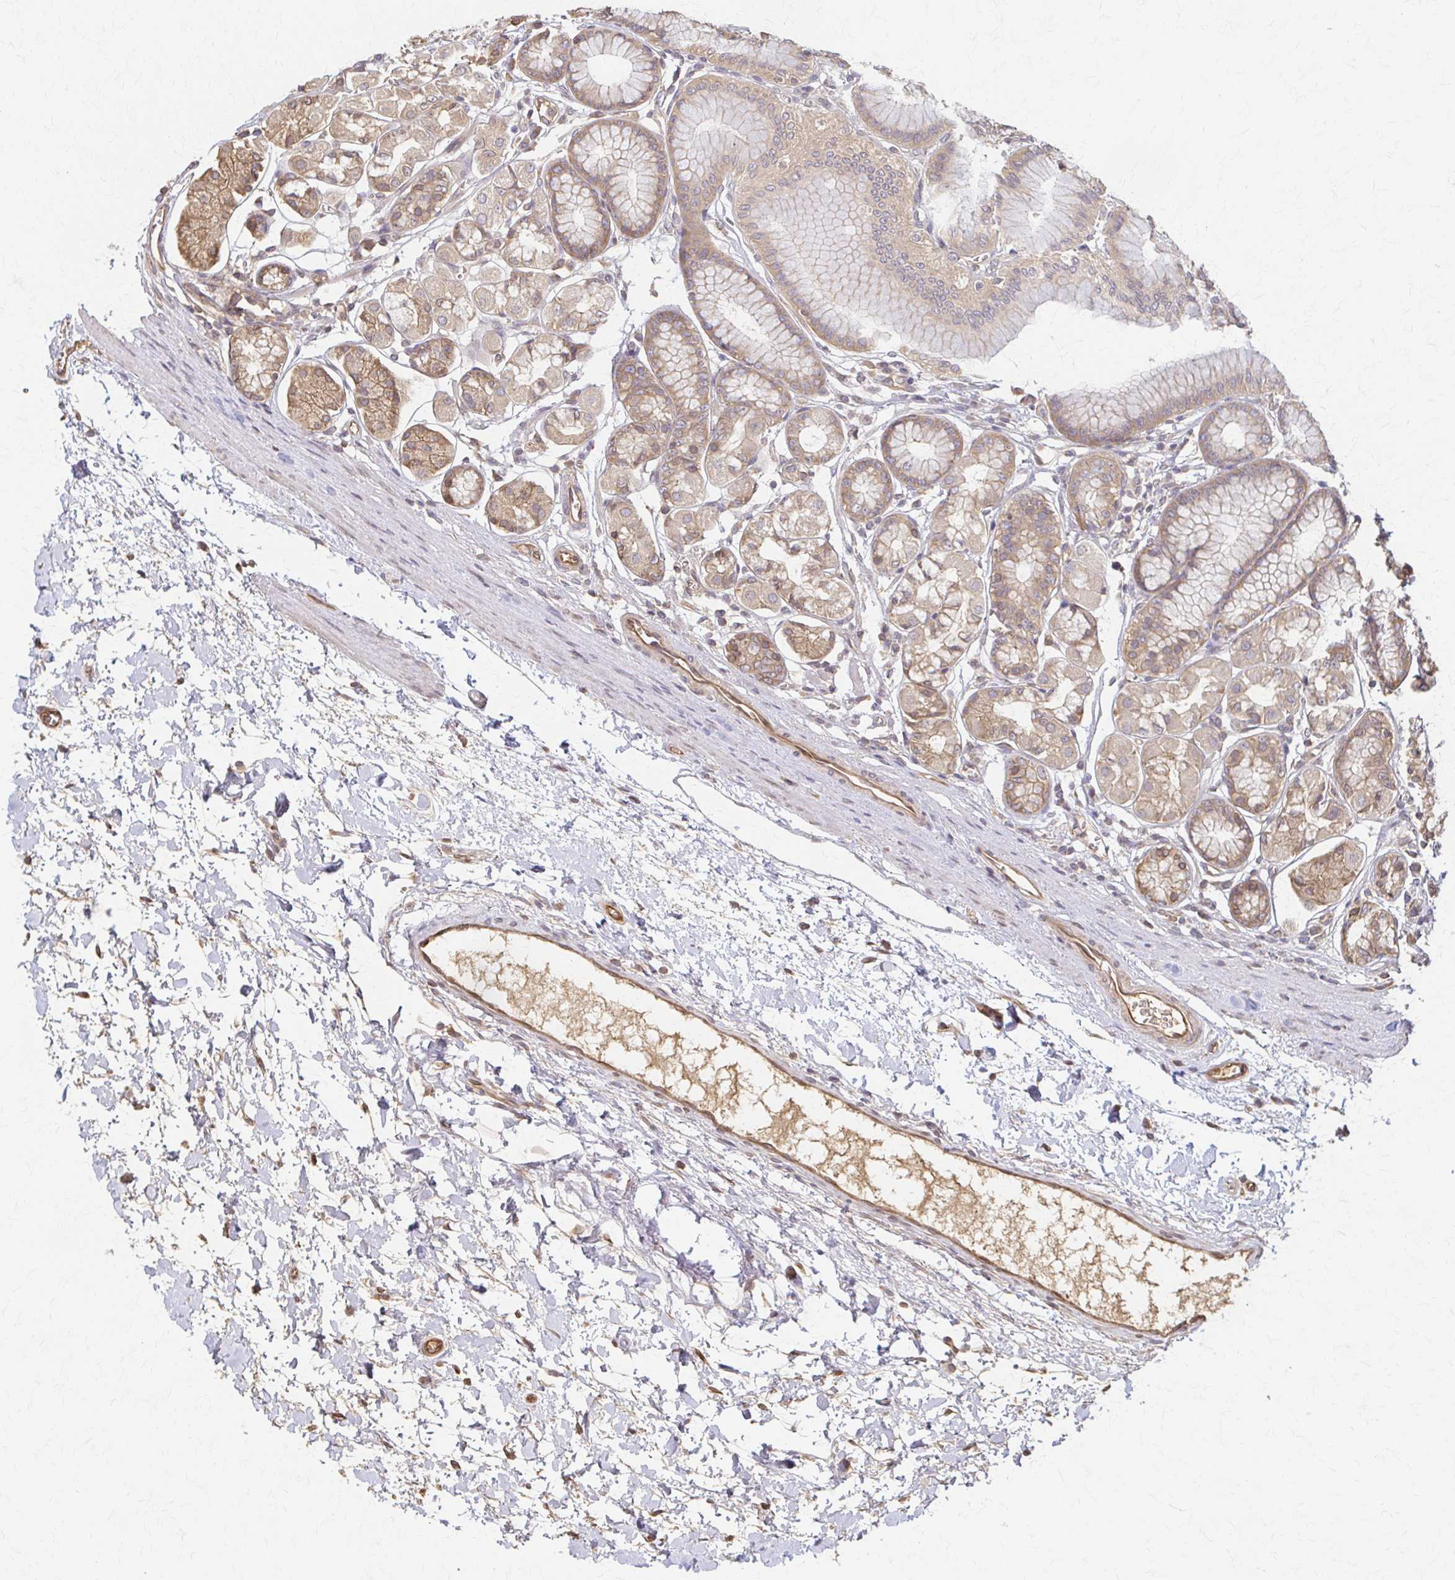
{"staining": {"intensity": "moderate", "quantity": ">75%", "location": "cytoplasmic/membranous"}, "tissue": "stomach", "cell_type": "Glandular cells", "image_type": "normal", "snomed": [{"axis": "morphology", "description": "Normal tissue, NOS"}, {"axis": "topography", "description": "Stomach"}, {"axis": "topography", "description": "Stomach, lower"}], "caption": "A high-resolution histopathology image shows immunohistochemistry staining of benign stomach, which shows moderate cytoplasmic/membranous positivity in approximately >75% of glandular cells.", "gene": "ARHGAP35", "patient": {"sex": "male", "age": 76}}